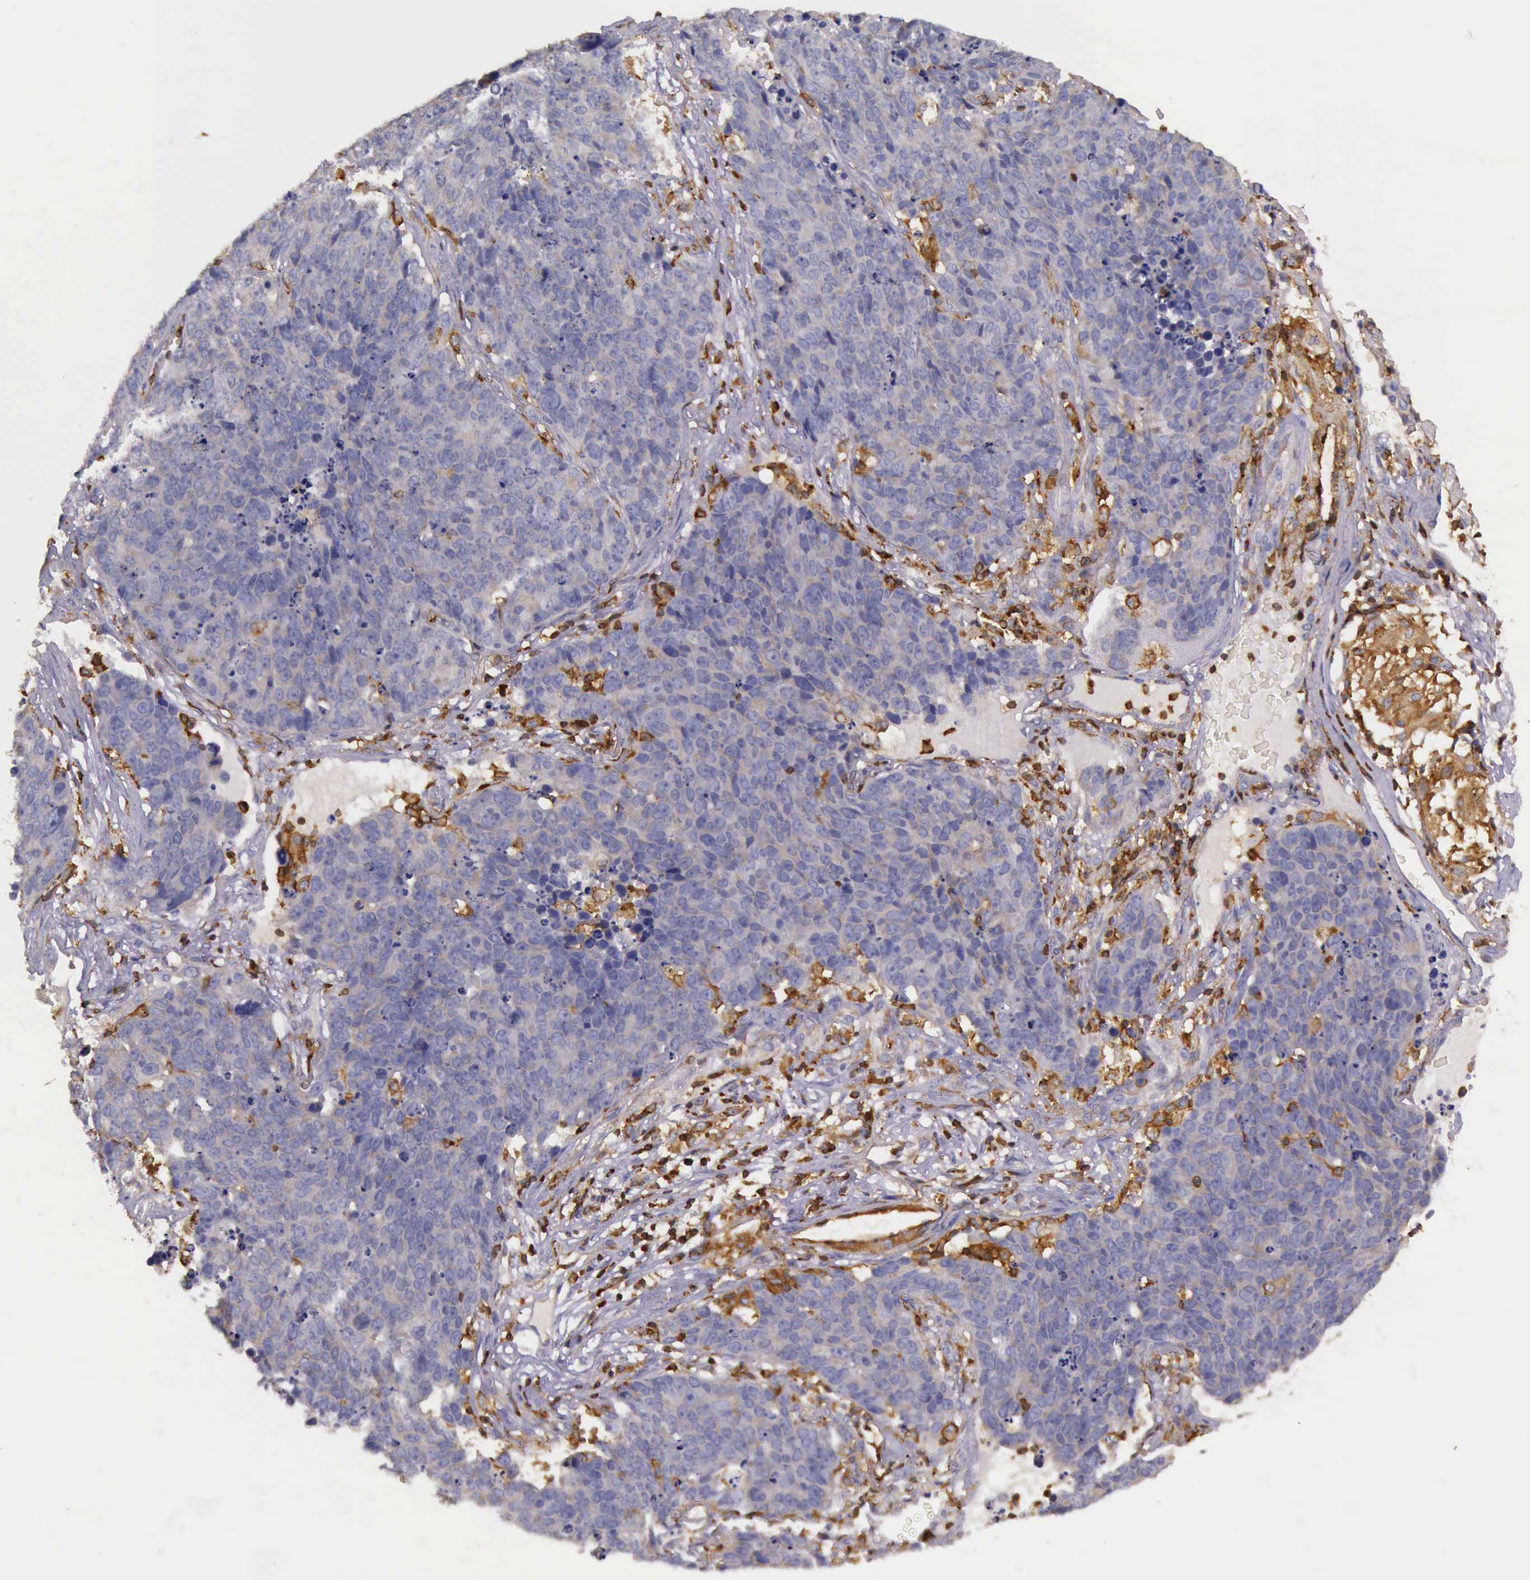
{"staining": {"intensity": "negative", "quantity": "none", "location": "none"}, "tissue": "lung cancer", "cell_type": "Tumor cells", "image_type": "cancer", "snomed": [{"axis": "morphology", "description": "Carcinoid, malignant, NOS"}, {"axis": "topography", "description": "Lung"}], "caption": "High power microscopy histopathology image of an immunohistochemistry (IHC) image of malignant carcinoid (lung), revealing no significant positivity in tumor cells. The staining was performed using DAB to visualize the protein expression in brown, while the nuclei were stained in blue with hematoxylin (Magnification: 20x).", "gene": "ARHGAP4", "patient": {"sex": "male", "age": 60}}